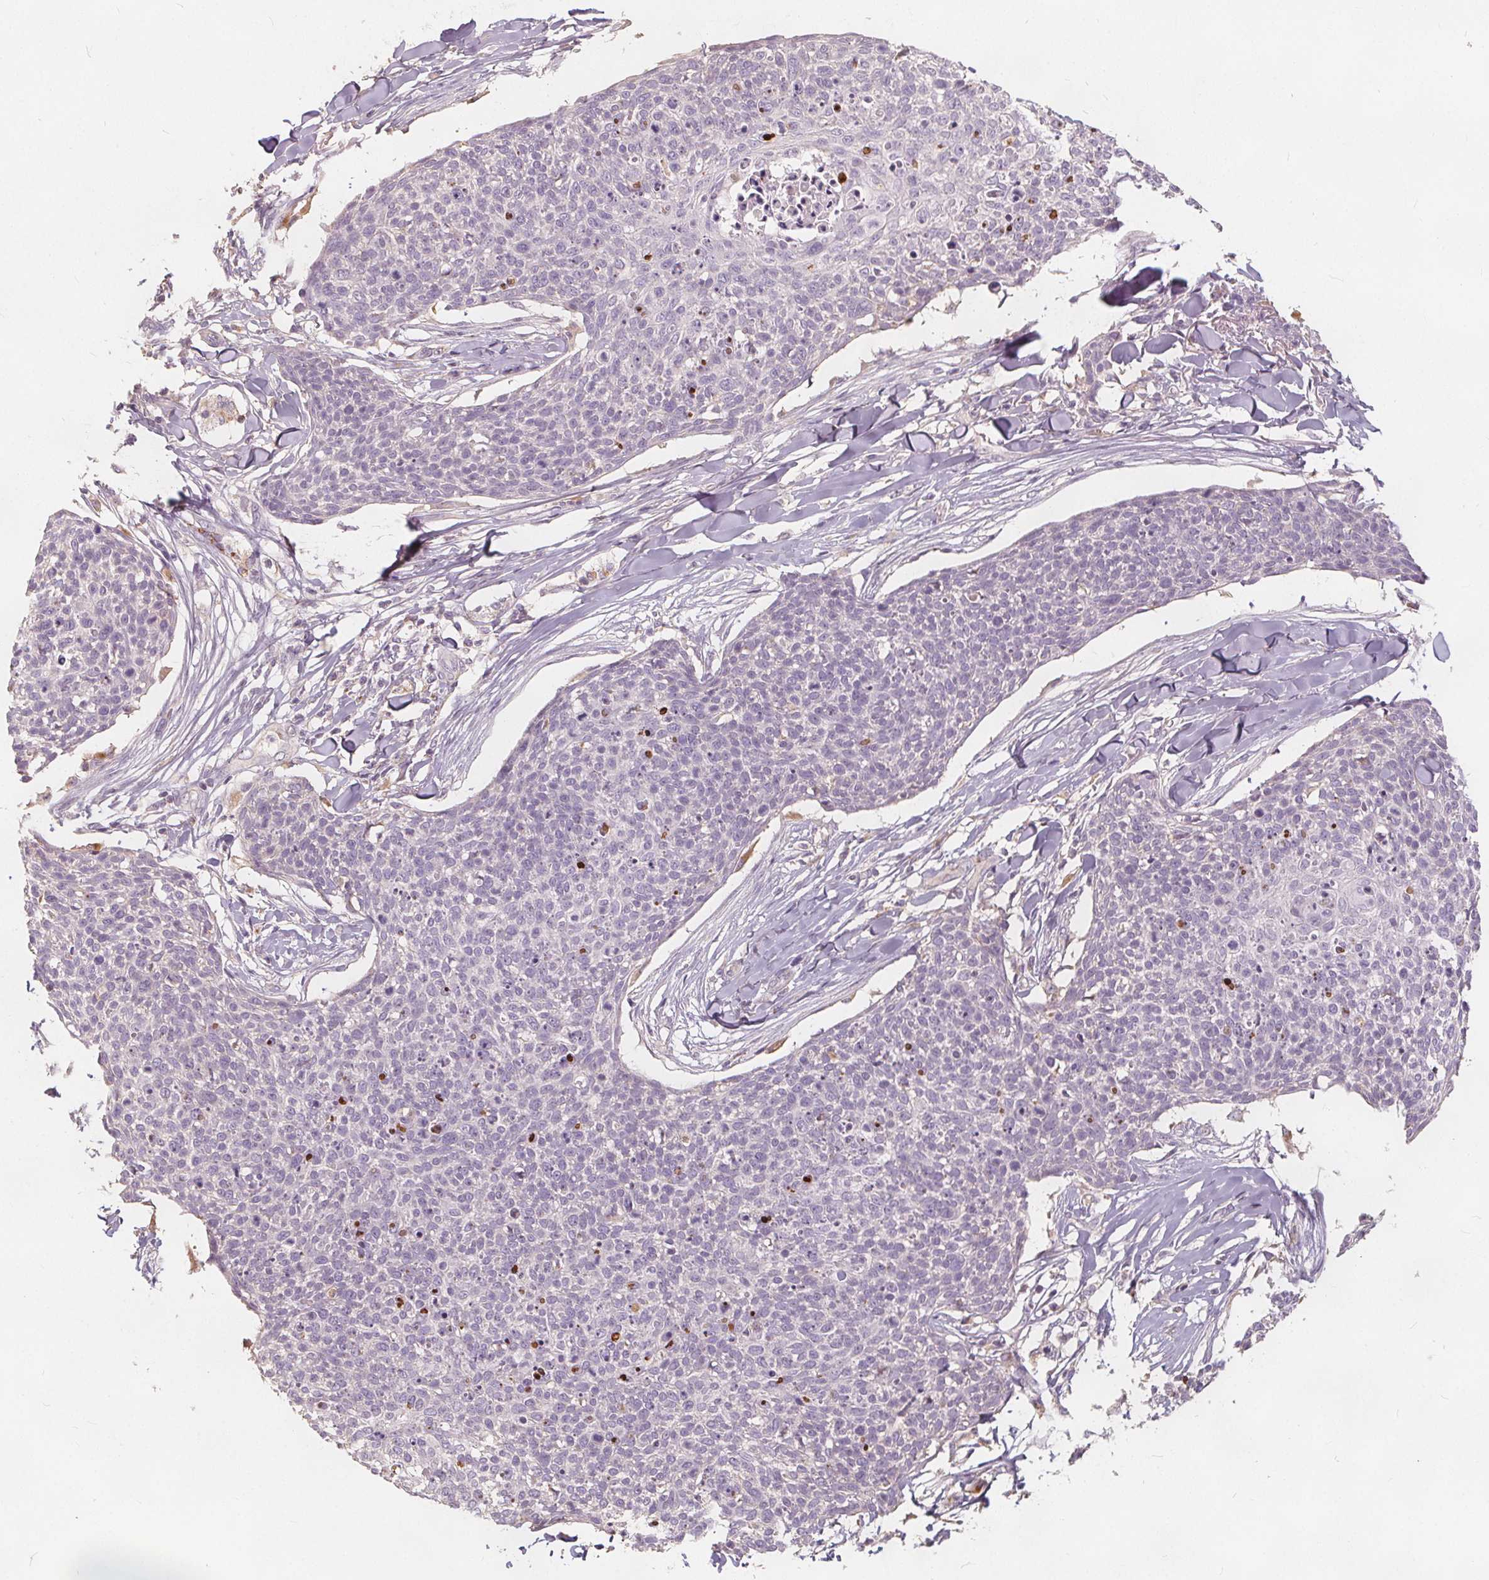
{"staining": {"intensity": "negative", "quantity": "none", "location": "none"}, "tissue": "skin cancer", "cell_type": "Tumor cells", "image_type": "cancer", "snomed": [{"axis": "morphology", "description": "Squamous cell carcinoma, NOS"}, {"axis": "topography", "description": "Skin"}, {"axis": "topography", "description": "Vulva"}], "caption": "This is an IHC image of human skin cancer (squamous cell carcinoma). There is no positivity in tumor cells.", "gene": "DRC3", "patient": {"sex": "female", "age": 75}}